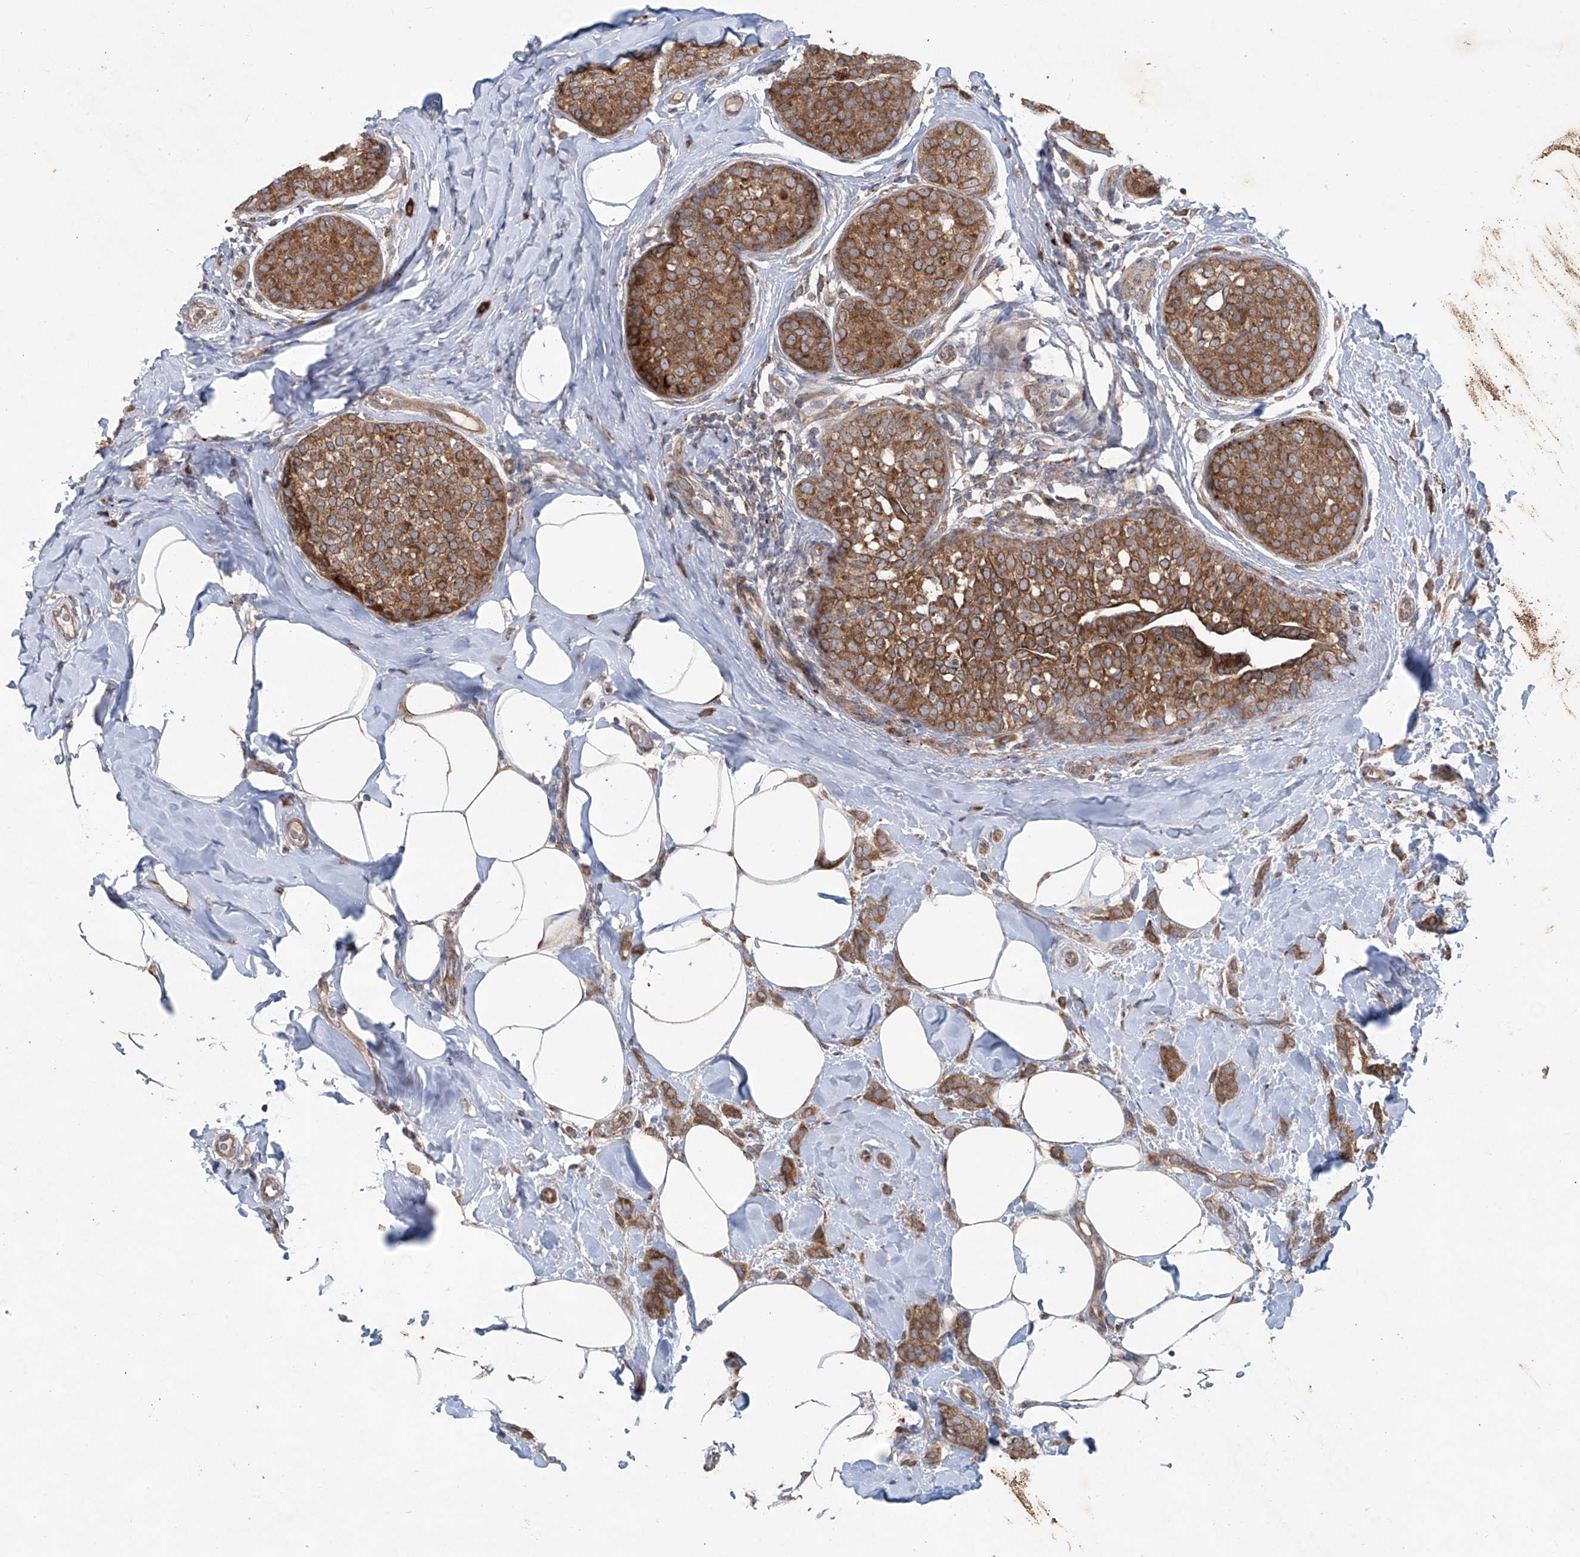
{"staining": {"intensity": "moderate", "quantity": ">75%", "location": "cytoplasmic/membranous"}, "tissue": "breast cancer", "cell_type": "Tumor cells", "image_type": "cancer", "snomed": [{"axis": "morphology", "description": "Lobular carcinoma, in situ"}, {"axis": "morphology", "description": "Lobular carcinoma"}, {"axis": "topography", "description": "Breast"}], "caption": "Protein expression analysis of human breast cancer (lobular carcinoma in situ) reveals moderate cytoplasmic/membranous expression in about >75% of tumor cells.", "gene": "KLC4", "patient": {"sex": "female", "age": 41}}